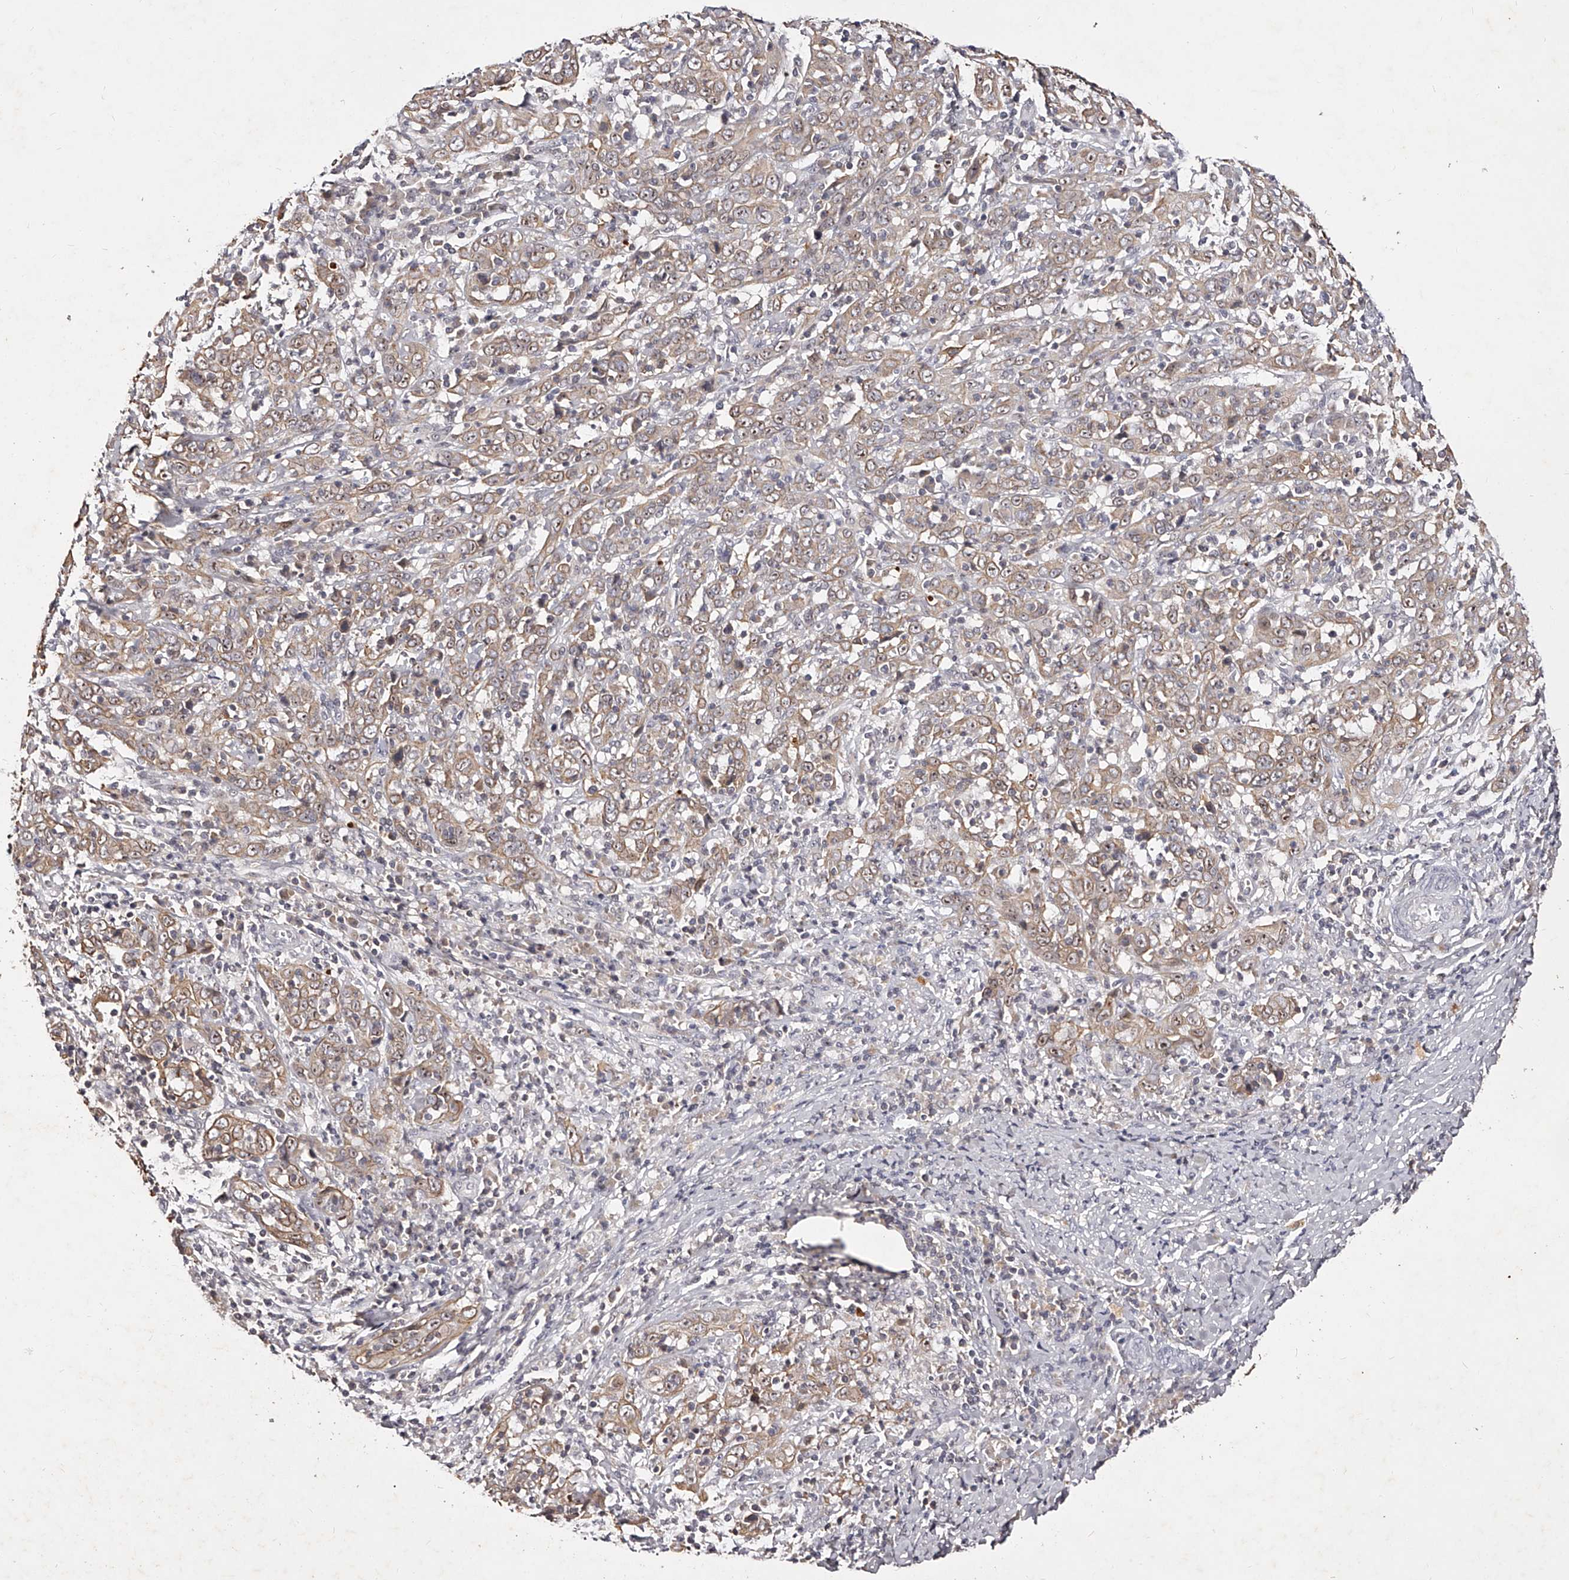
{"staining": {"intensity": "weak", "quantity": ">75%", "location": "cytoplasmic/membranous"}, "tissue": "cervical cancer", "cell_type": "Tumor cells", "image_type": "cancer", "snomed": [{"axis": "morphology", "description": "Squamous cell carcinoma, NOS"}, {"axis": "topography", "description": "Cervix"}], "caption": "Immunohistochemistry (IHC) photomicrograph of neoplastic tissue: human cervical squamous cell carcinoma stained using IHC reveals low levels of weak protein expression localized specifically in the cytoplasmic/membranous of tumor cells, appearing as a cytoplasmic/membranous brown color.", "gene": "PHACTR1", "patient": {"sex": "female", "age": 46}}